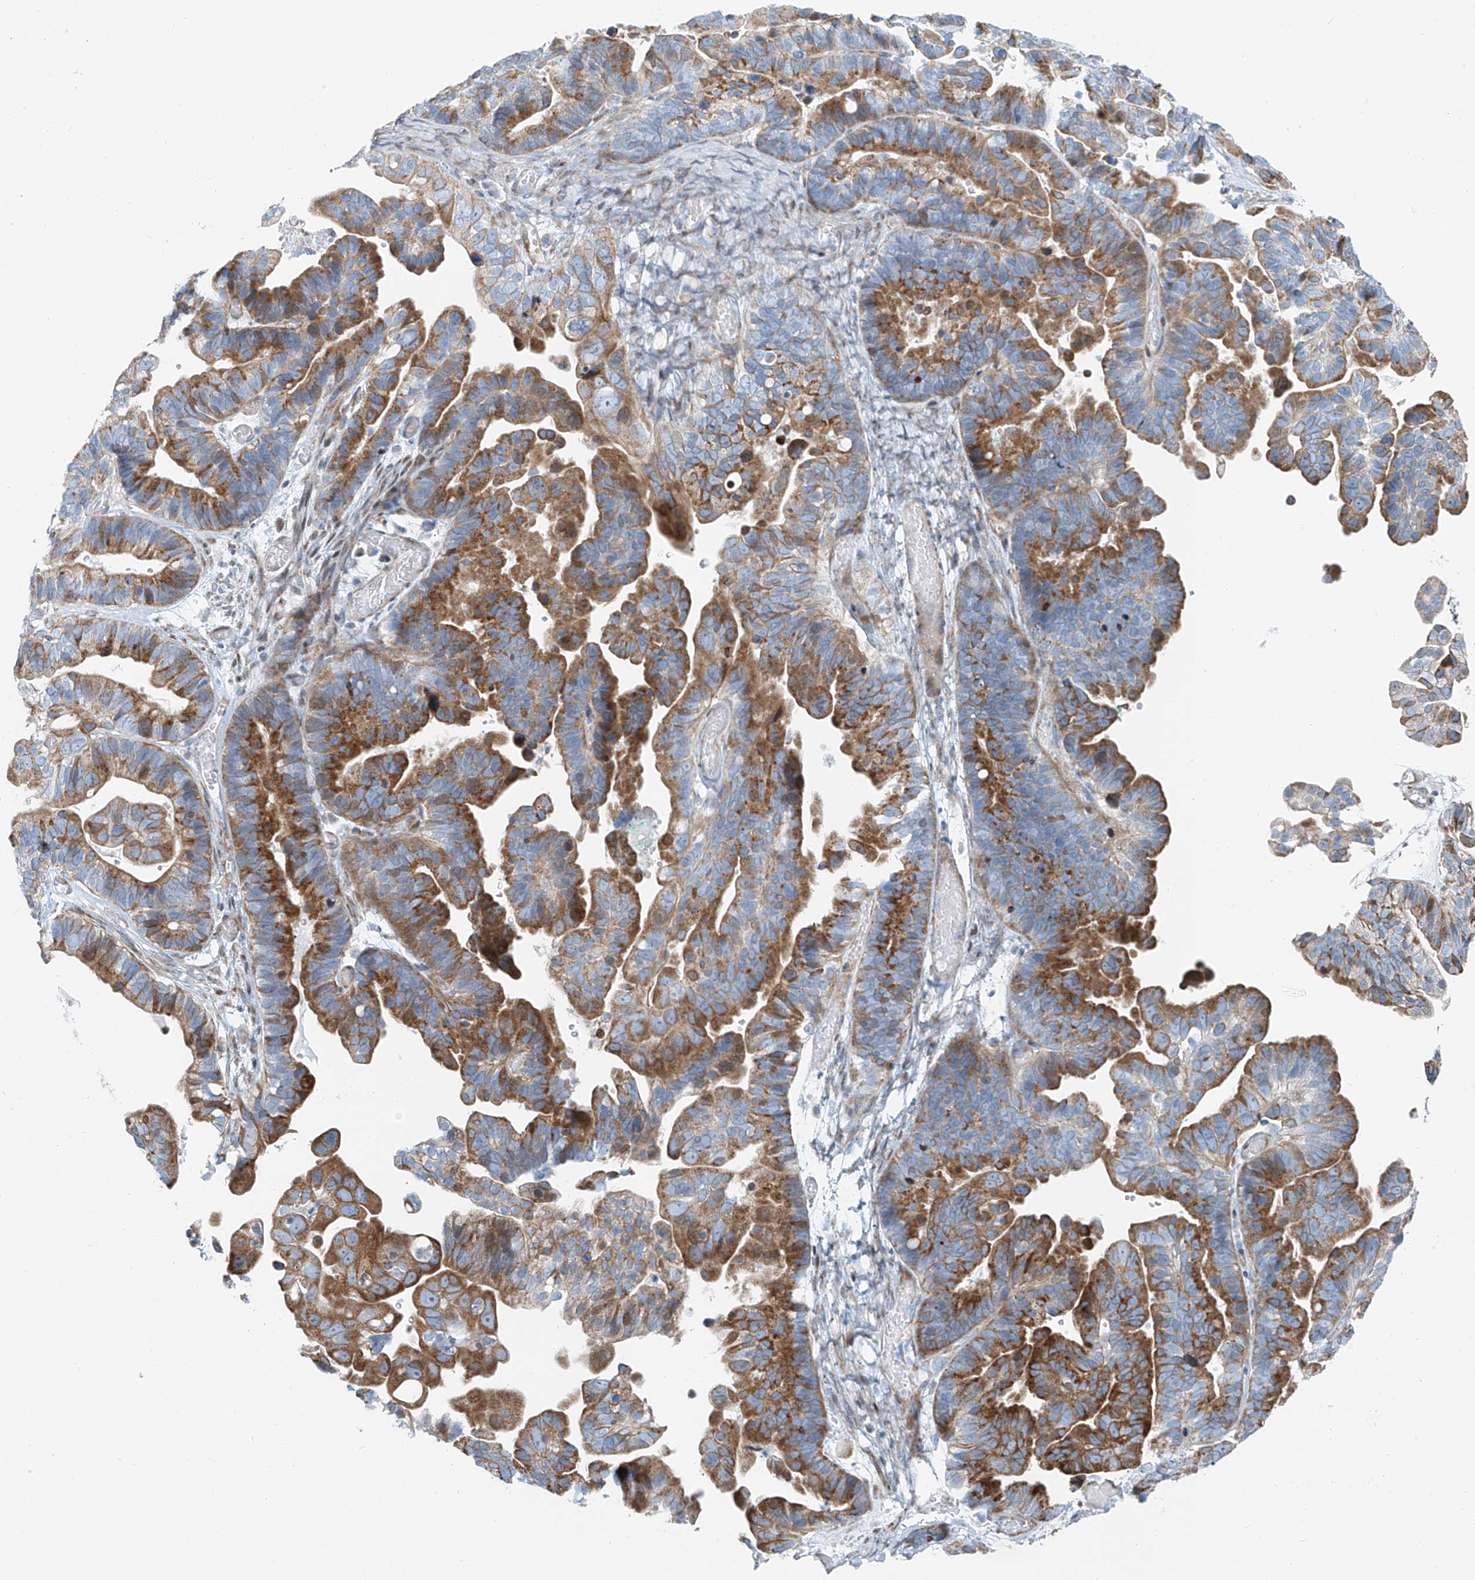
{"staining": {"intensity": "moderate", "quantity": ">75%", "location": "cytoplasmic/membranous"}, "tissue": "ovarian cancer", "cell_type": "Tumor cells", "image_type": "cancer", "snomed": [{"axis": "morphology", "description": "Cystadenocarcinoma, serous, NOS"}, {"axis": "topography", "description": "Ovary"}], "caption": "An image showing moderate cytoplasmic/membranous positivity in about >75% of tumor cells in serous cystadenocarcinoma (ovarian), as visualized by brown immunohistochemical staining.", "gene": "HIC2", "patient": {"sex": "female", "age": 56}}